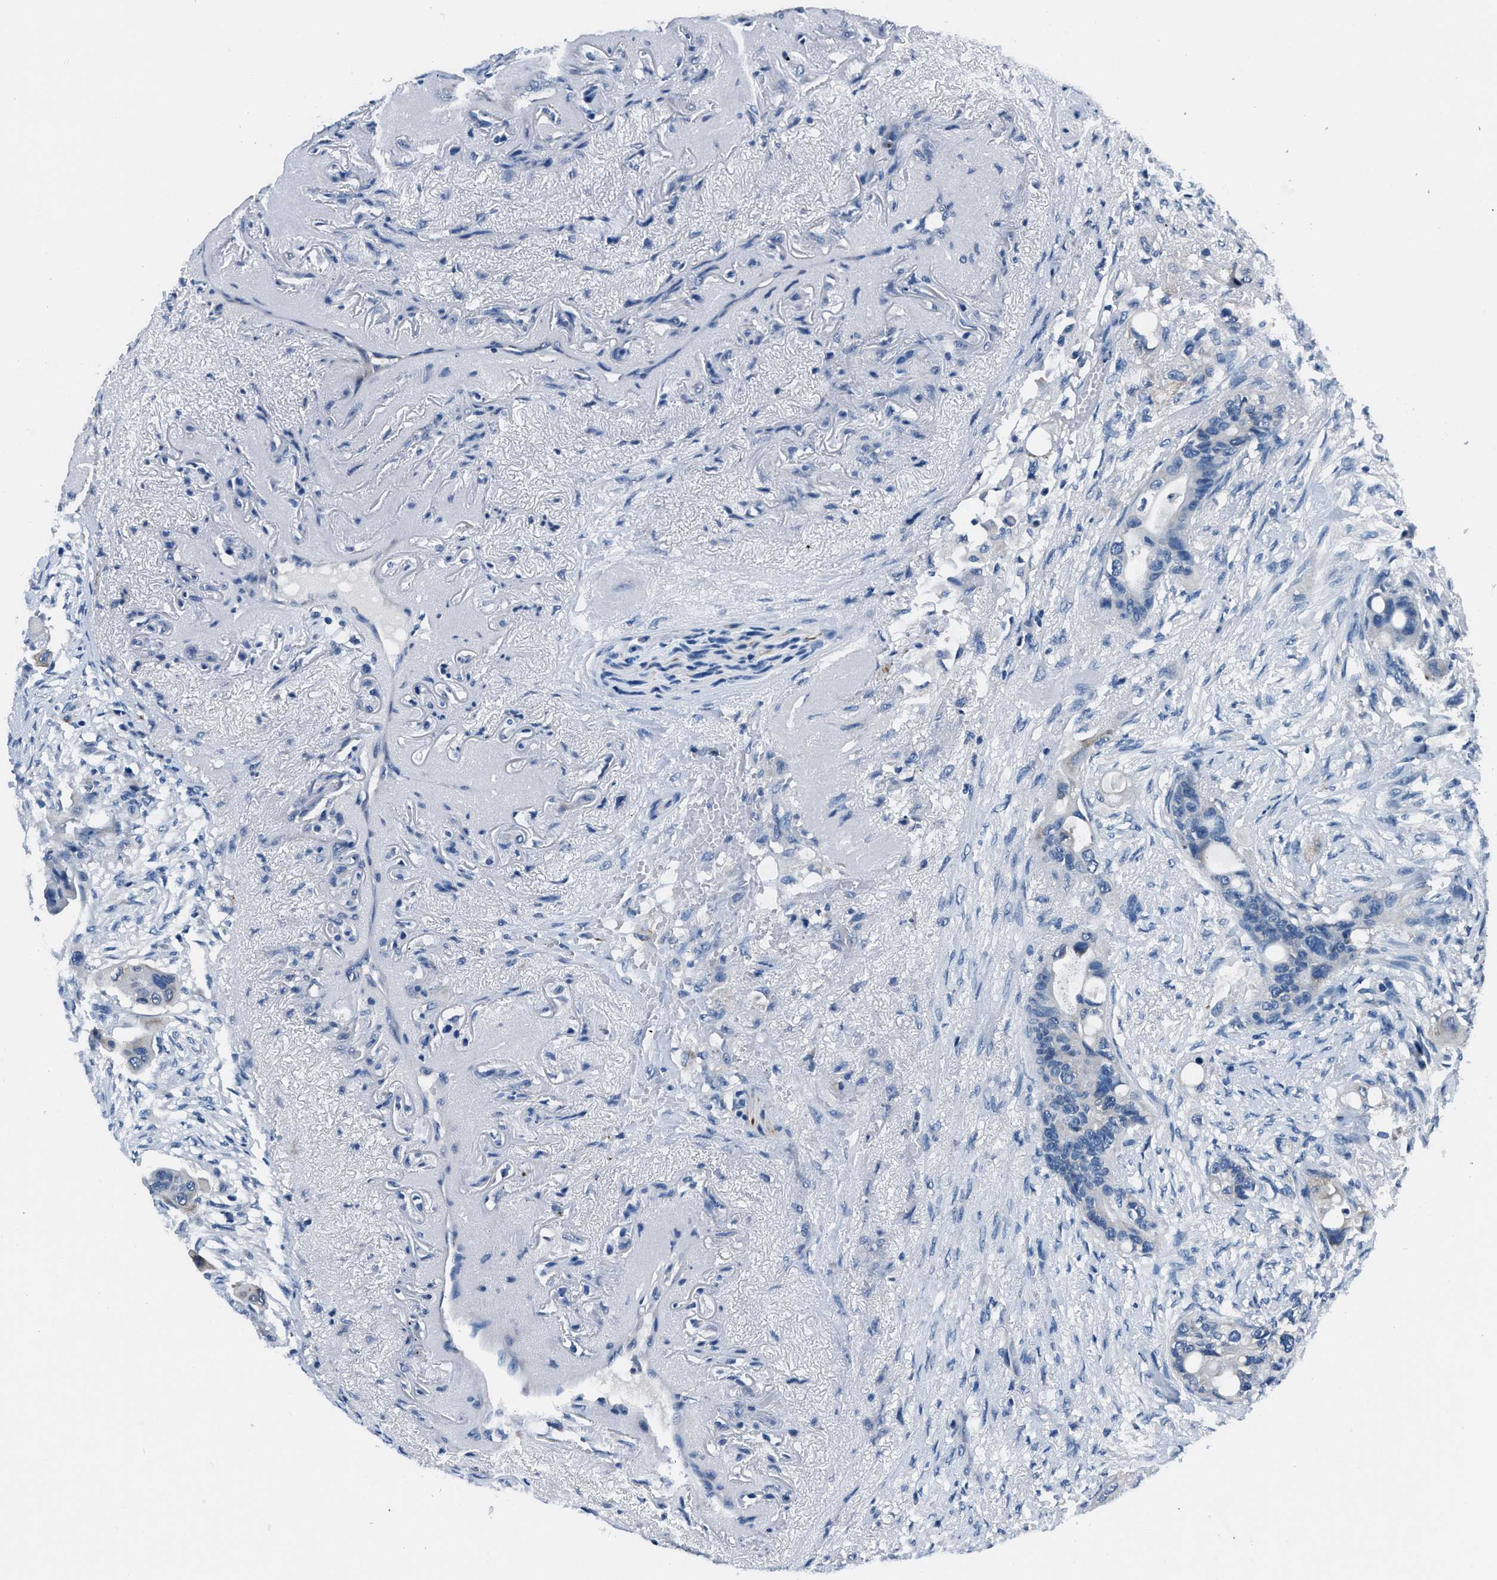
{"staining": {"intensity": "negative", "quantity": "none", "location": "none"}, "tissue": "colorectal cancer", "cell_type": "Tumor cells", "image_type": "cancer", "snomed": [{"axis": "morphology", "description": "Adenocarcinoma, NOS"}, {"axis": "topography", "description": "Colon"}], "caption": "Adenocarcinoma (colorectal) stained for a protein using IHC demonstrates no positivity tumor cells.", "gene": "GJA3", "patient": {"sex": "female", "age": 57}}